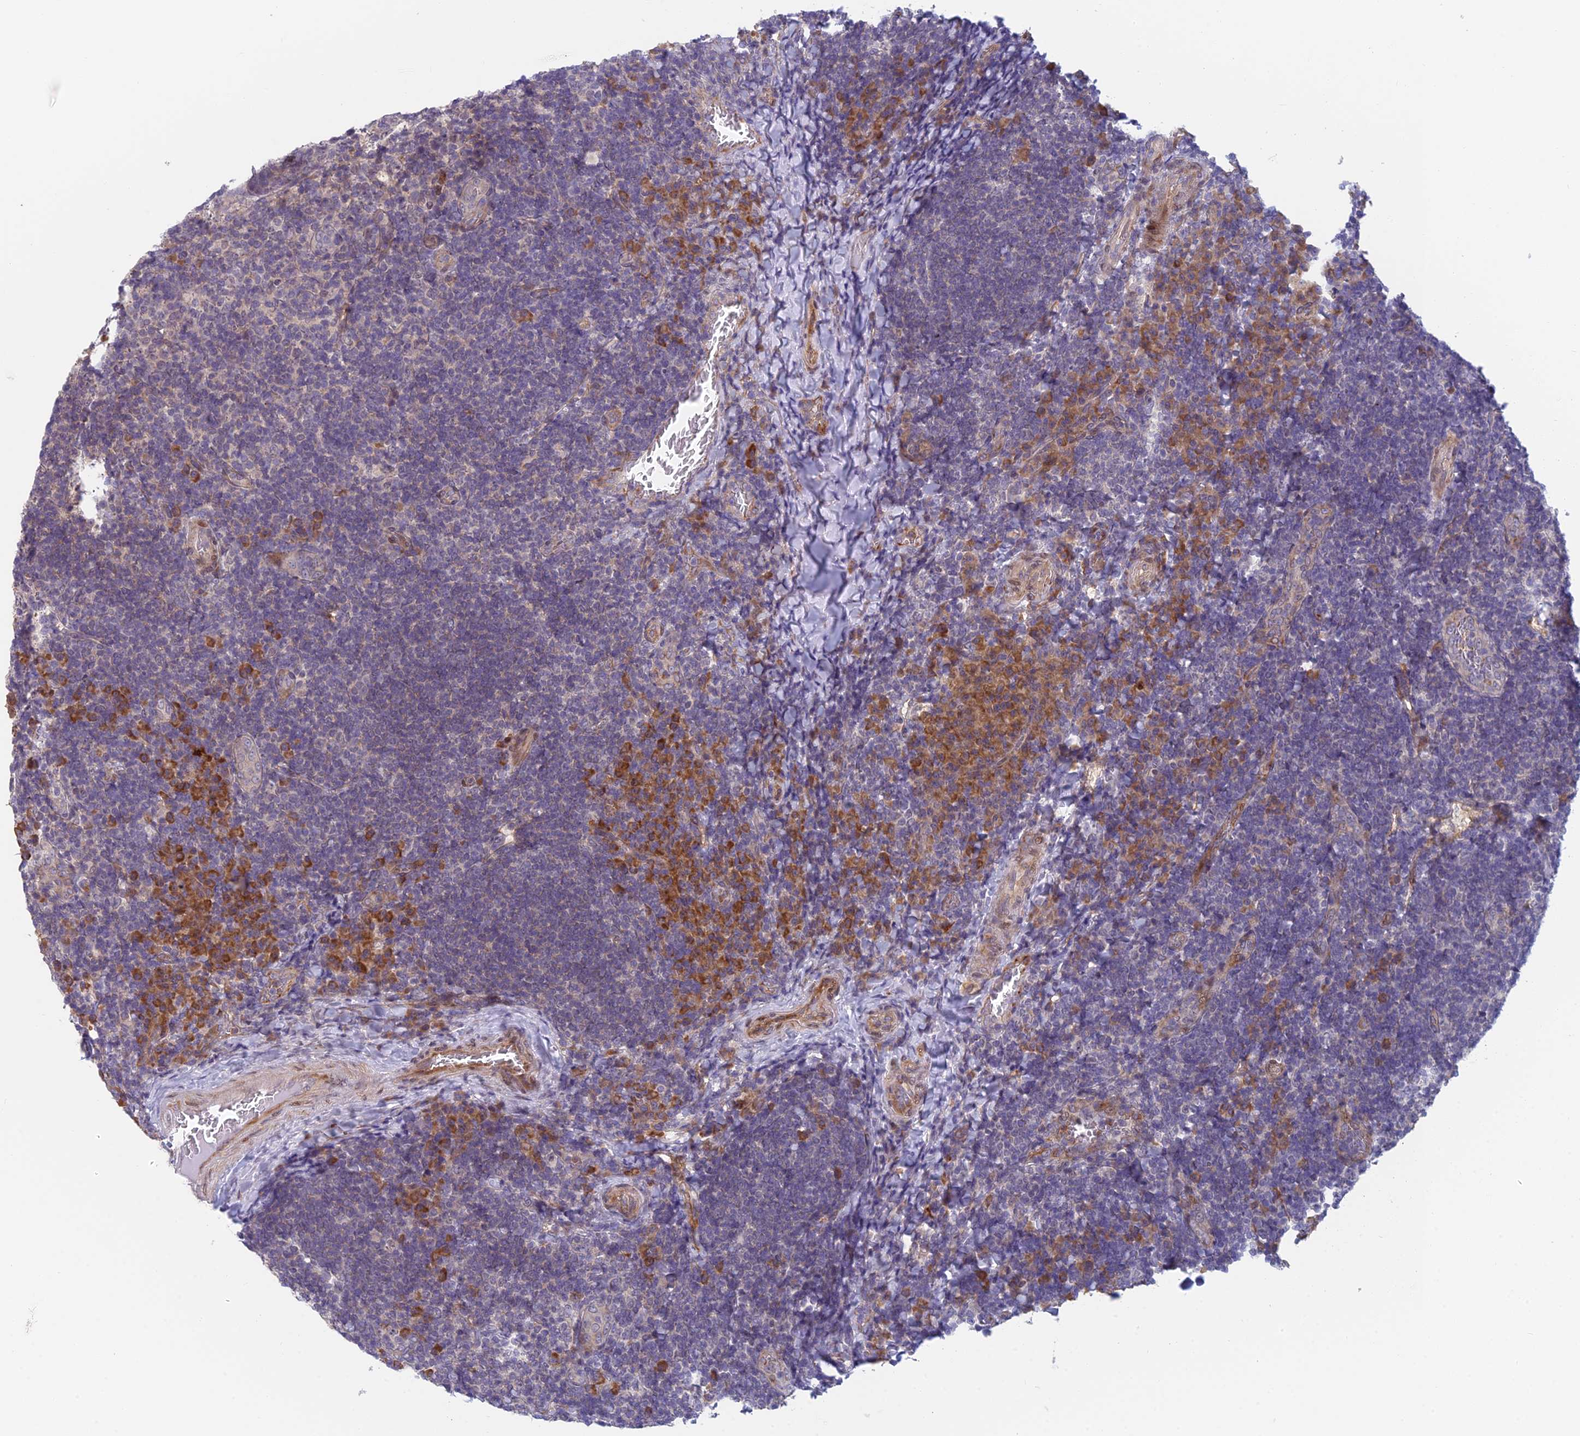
{"staining": {"intensity": "moderate", "quantity": "<25%", "location": "cytoplasmic/membranous"}, "tissue": "tonsil", "cell_type": "Germinal center cells", "image_type": "normal", "snomed": [{"axis": "morphology", "description": "Normal tissue, NOS"}, {"axis": "topography", "description": "Tonsil"}], "caption": "Human tonsil stained with a brown dye shows moderate cytoplasmic/membranous positive positivity in about <25% of germinal center cells.", "gene": "PPP1R26", "patient": {"sex": "male", "age": 17}}